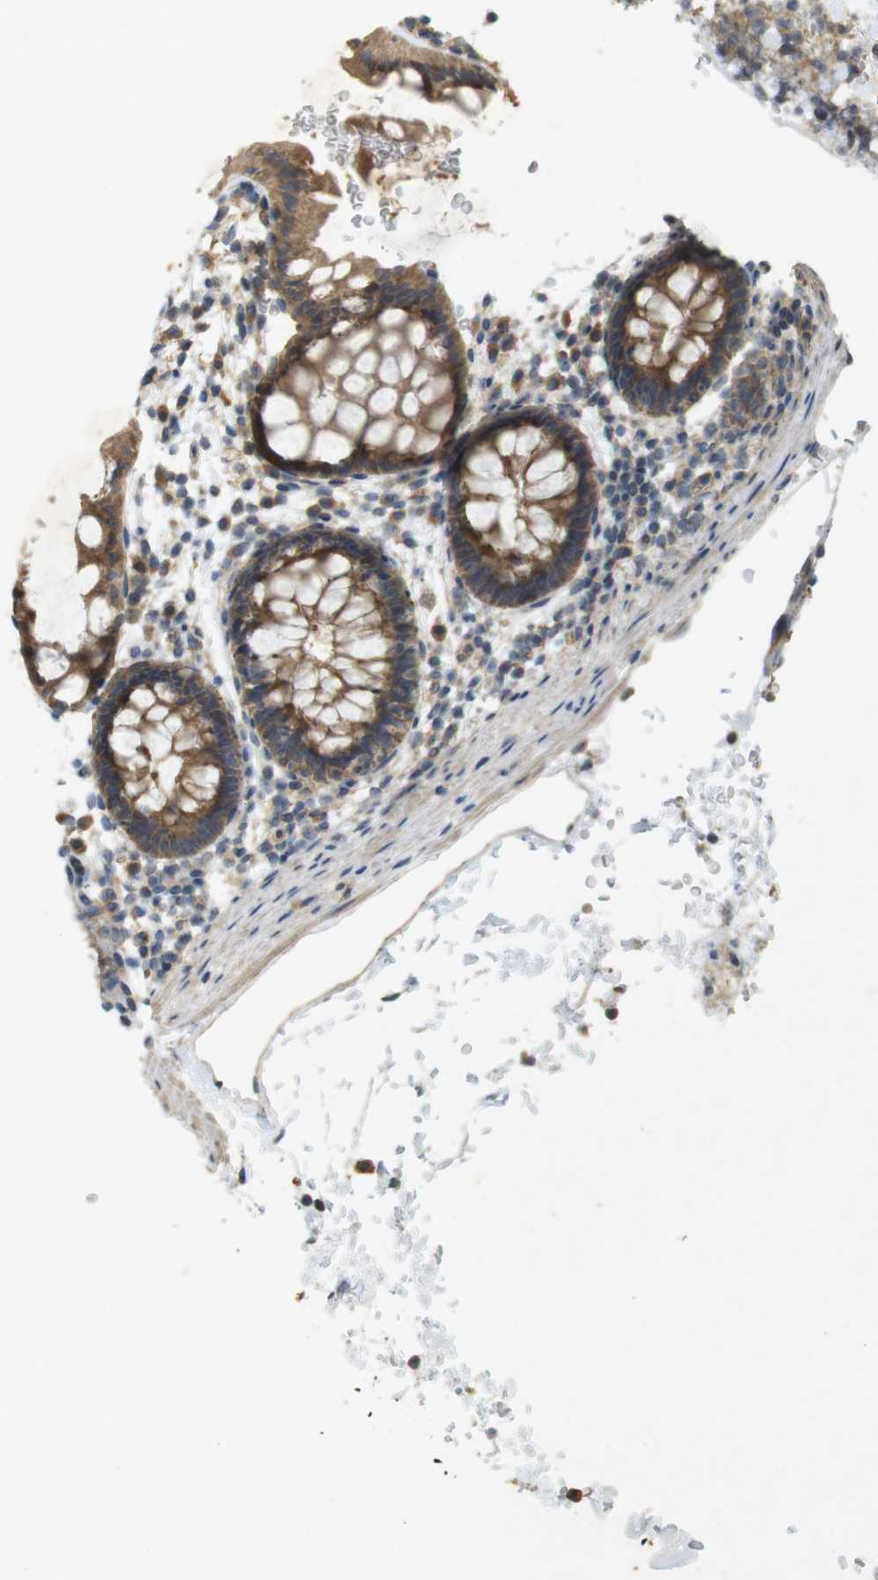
{"staining": {"intensity": "moderate", "quantity": ">75%", "location": "cytoplasmic/membranous"}, "tissue": "rectum", "cell_type": "Glandular cells", "image_type": "normal", "snomed": [{"axis": "morphology", "description": "Normal tissue, NOS"}, {"axis": "topography", "description": "Rectum"}], "caption": "A high-resolution histopathology image shows immunohistochemistry (IHC) staining of unremarkable rectum, which exhibits moderate cytoplasmic/membranous positivity in approximately >75% of glandular cells.", "gene": "CLTC", "patient": {"sex": "female", "age": 24}}